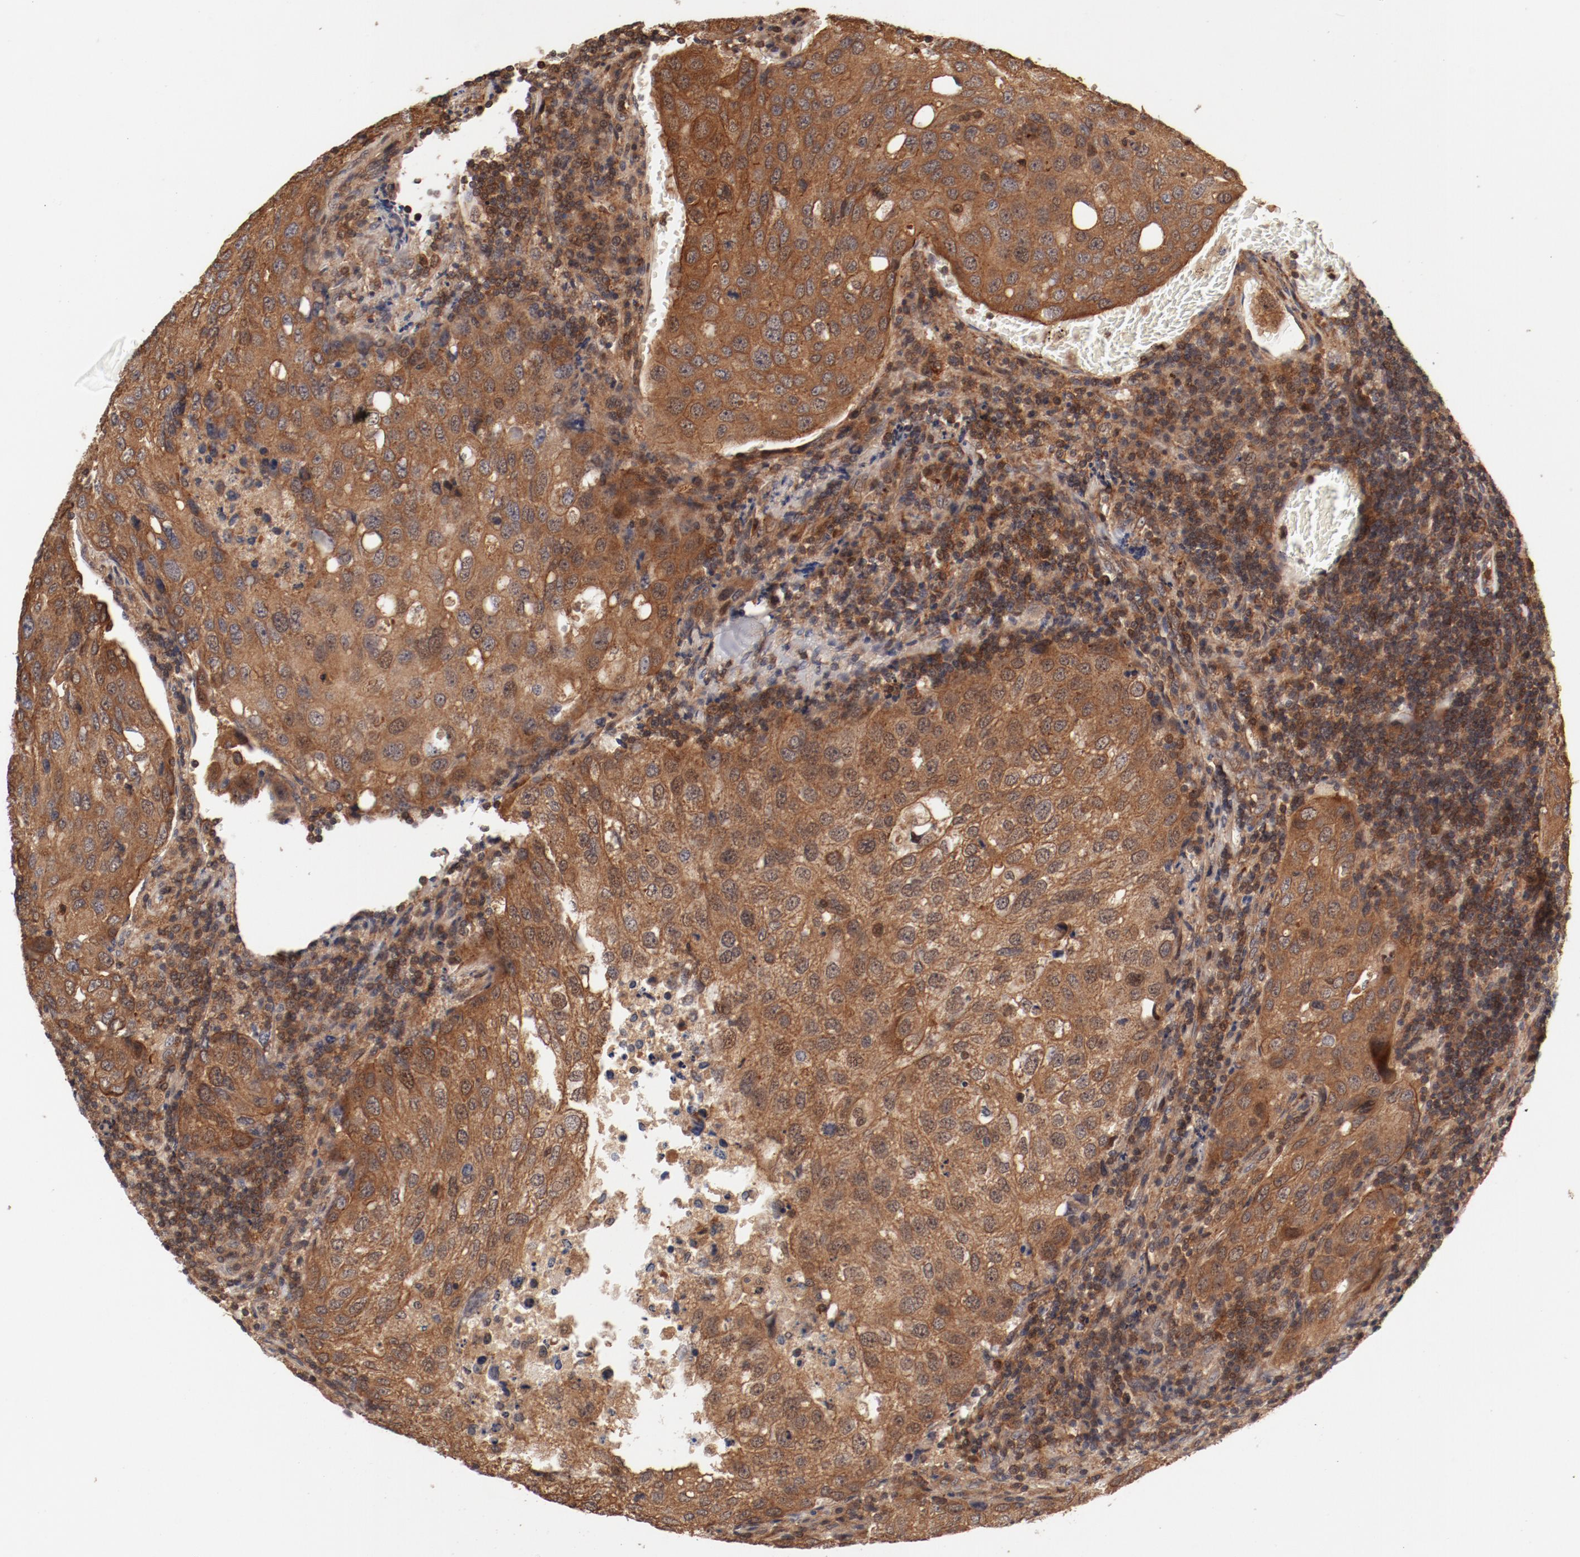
{"staining": {"intensity": "moderate", "quantity": ">75%", "location": "cytoplasmic/membranous"}, "tissue": "urothelial cancer", "cell_type": "Tumor cells", "image_type": "cancer", "snomed": [{"axis": "morphology", "description": "Urothelial carcinoma, High grade"}, {"axis": "topography", "description": "Lymph node"}, {"axis": "topography", "description": "Urinary bladder"}], "caption": "Urothelial carcinoma (high-grade) stained with DAB (3,3'-diaminobenzidine) immunohistochemistry (IHC) demonstrates medium levels of moderate cytoplasmic/membranous expression in approximately >75% of tumor cells. Nuclei are stained in blue.", "gene": "GUF1", "patient": {"sex": "male", "age": 51}}